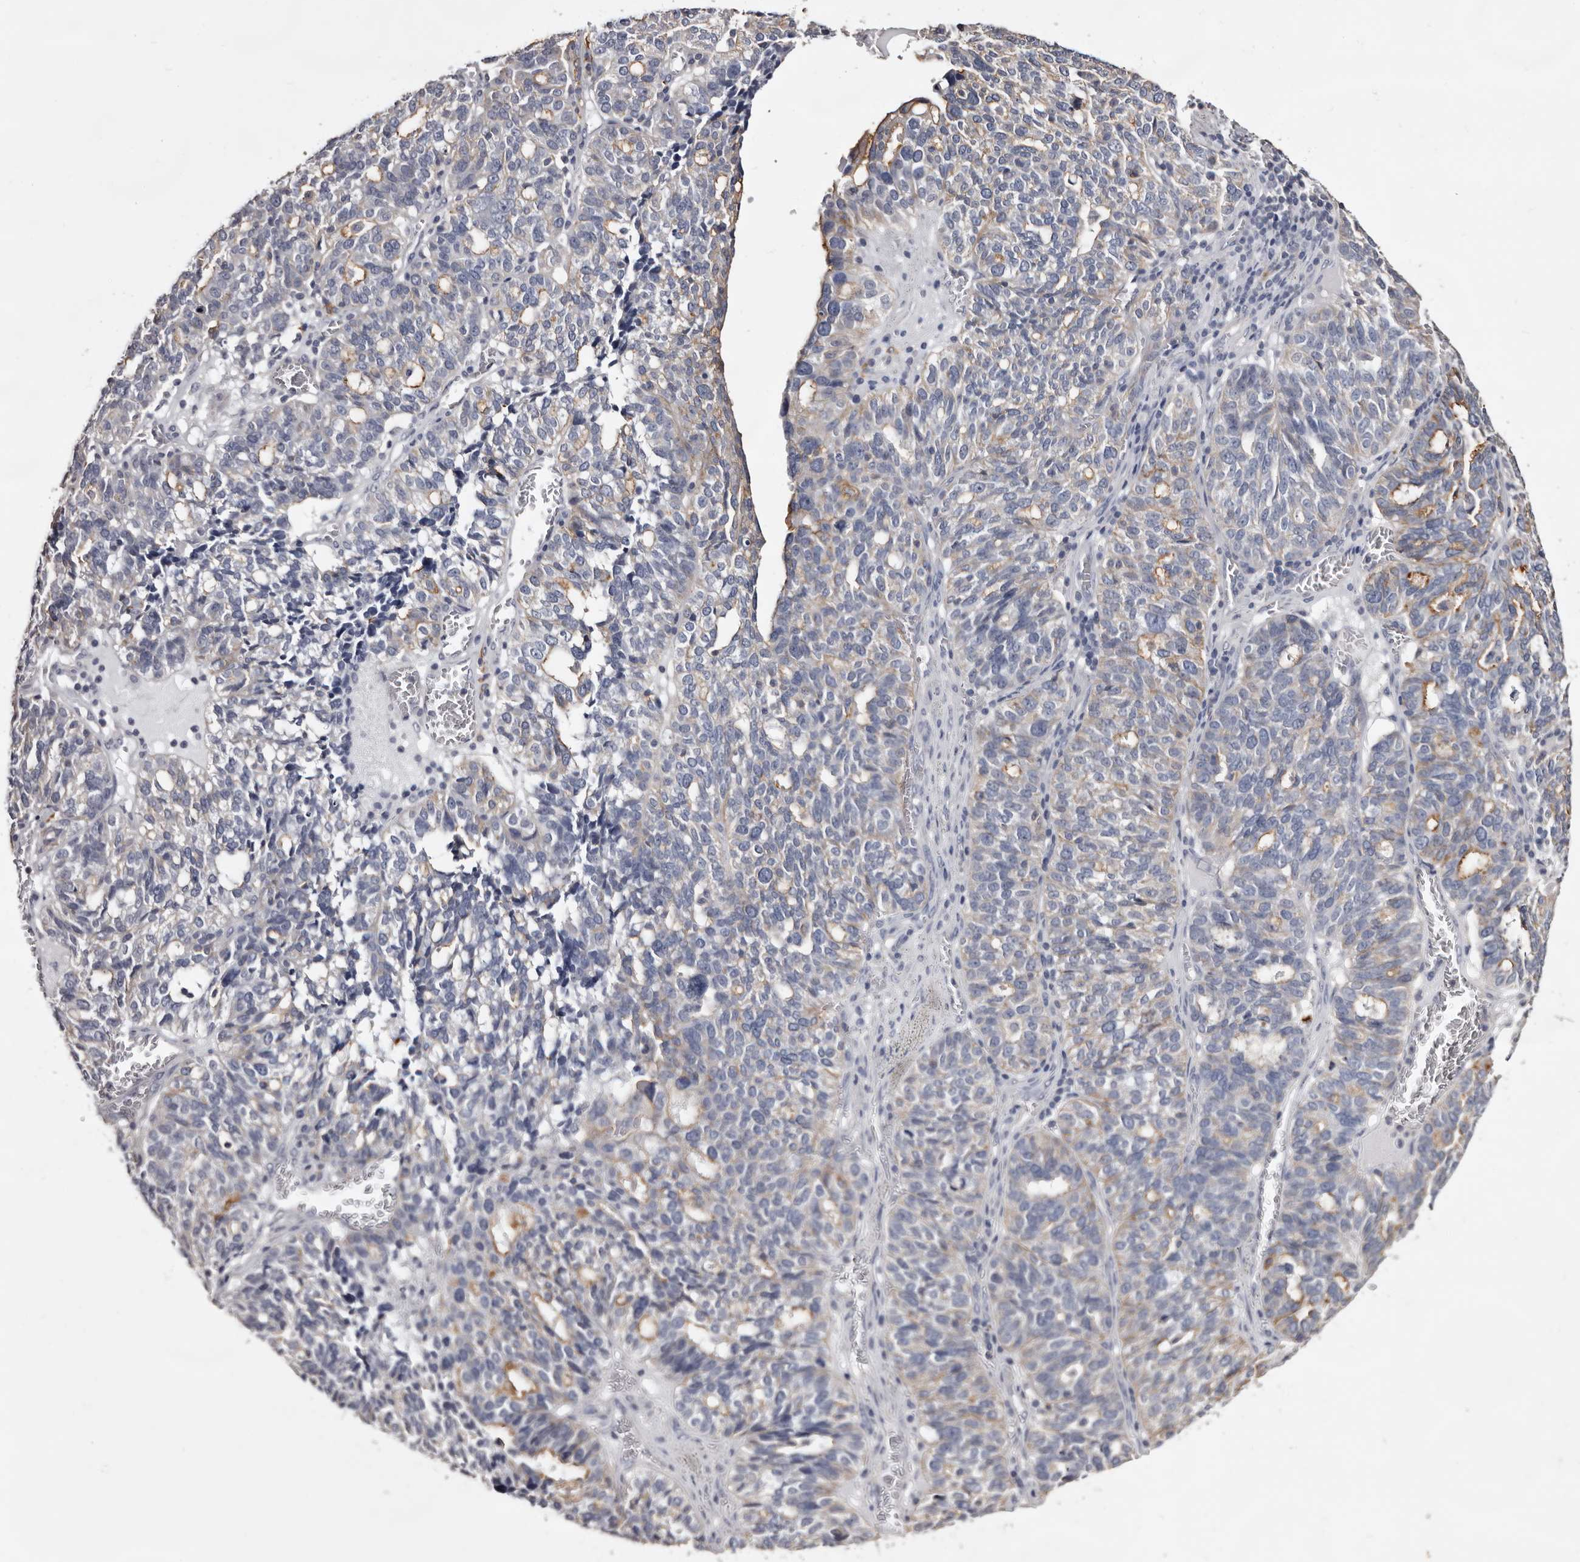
{"staining": {"intensity": "moderate", "quantity": "<25%", "location": "cytoplasmic/membranous"}, "tissue": "ovarian cancer", "cell_type": "Tumor cells", "image_type": "cancer", "snomed": [{"axis": "morphology", "description": "Cystadenocarcinoma, serous, NOS"}, {"axis": "topography", "description": "Ovary"}], "caption": "IHC histopathology image of neoplastic tissue: ovarian cancer (serous cystadenocarcinoma) stained using IHC demonstrates low levels of moderate protein expression localized specifically in the cytoplasmic/membranous of tumor cells, appearing as a cytoplasmic/membranous brown color.", "gene": "LAD1", "patient": {"sex": "female", "age": 59}}